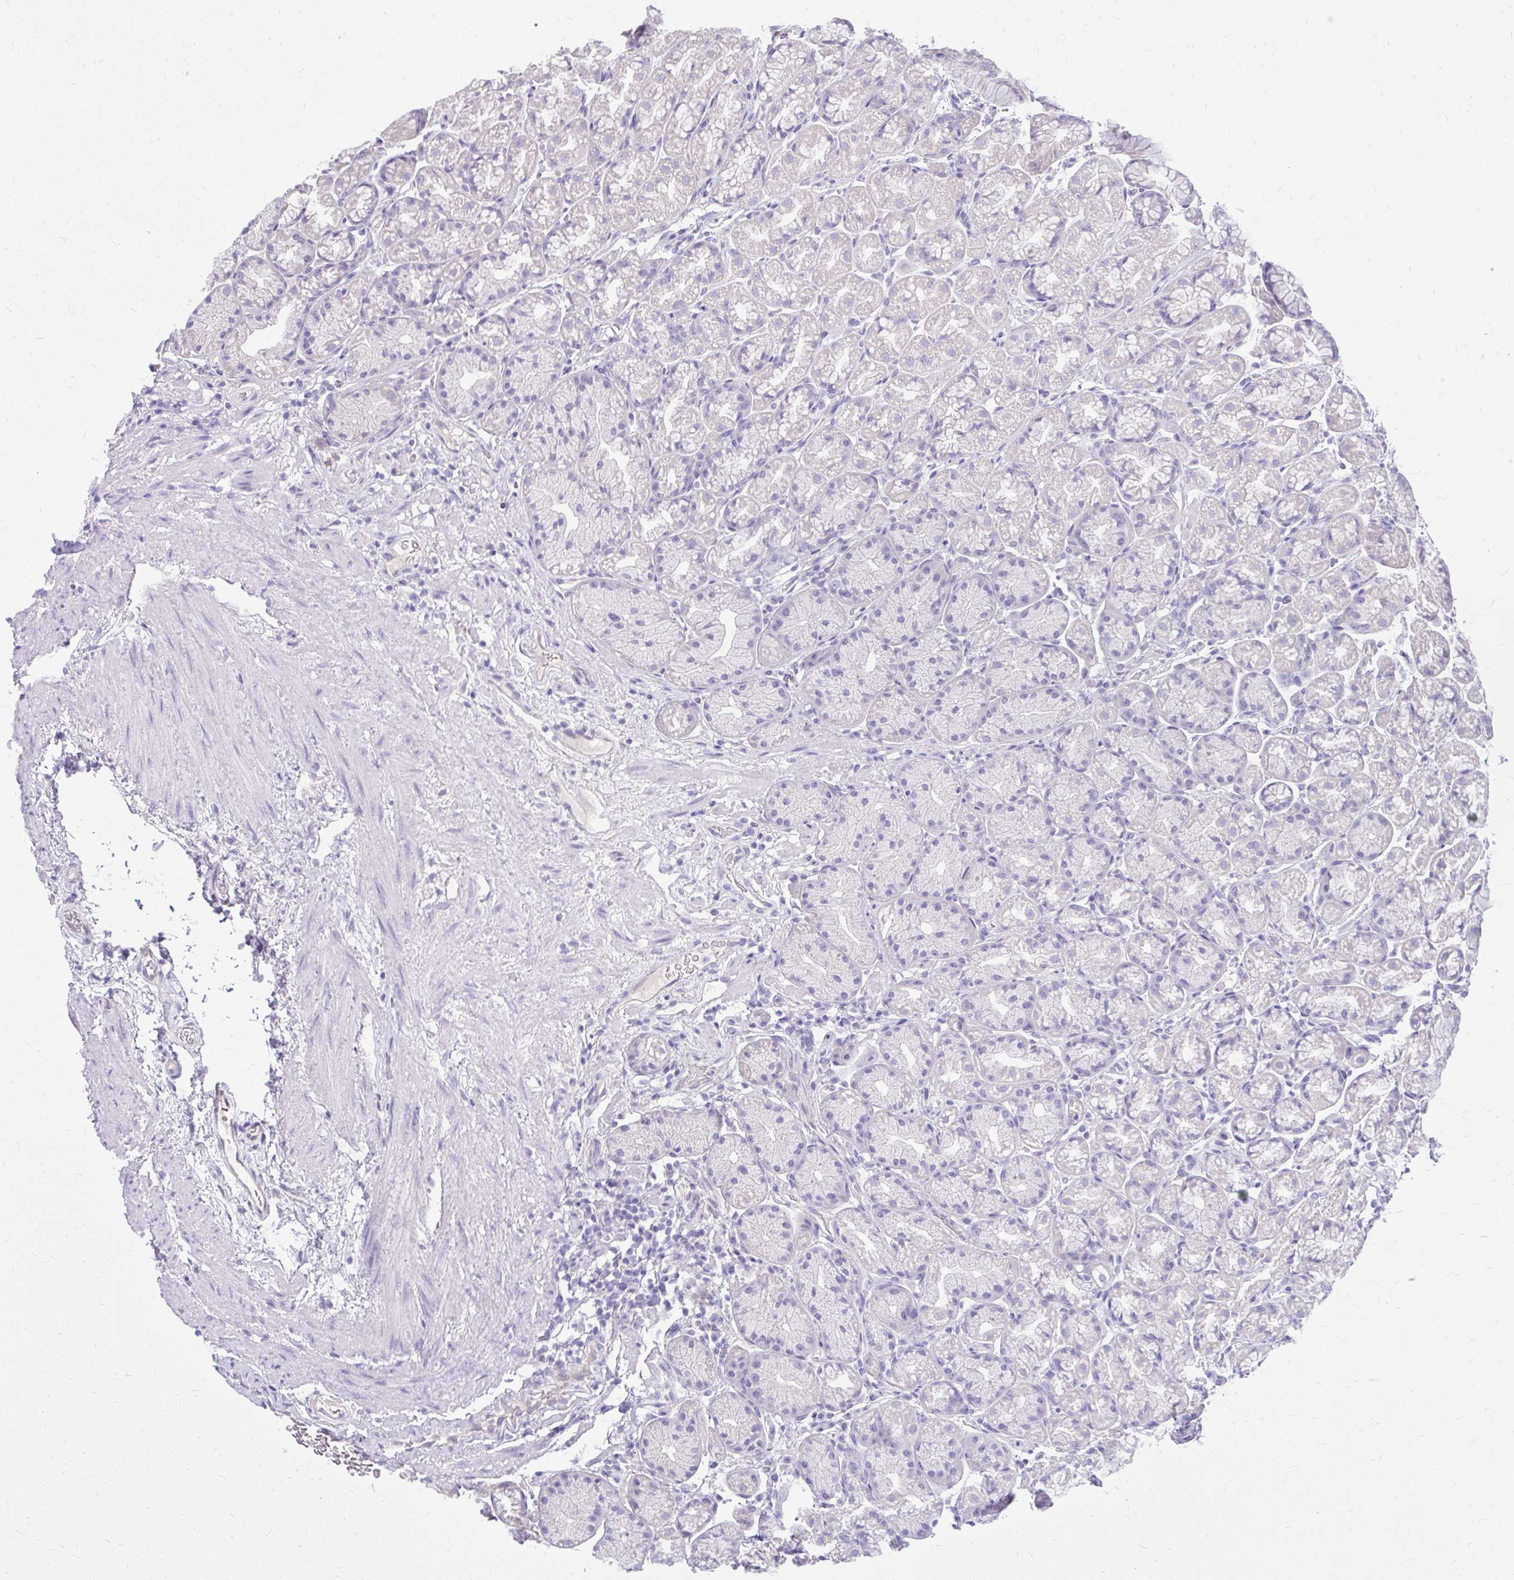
{"staining": {"intensity": "negative", "quantity": "none", "location": "none"}, "tissue": "stomach", "cell_type": "Glandular cells", "image_type": "normal", "snomed": [{"axis": "morphology", "description": "Normal tissue, NOS"}, {"axis": "topography", "description": "Stomach, lower"}], "caption": "DAB (3,3'-diaminobenzidine) immunohistochemical staining of normal stomach reveals no significant expression in glandular cells. (DAB immunohistochemistry, high magnification).", "gene": "NNMT", "patient": {"sex": "male", "age": 67}}